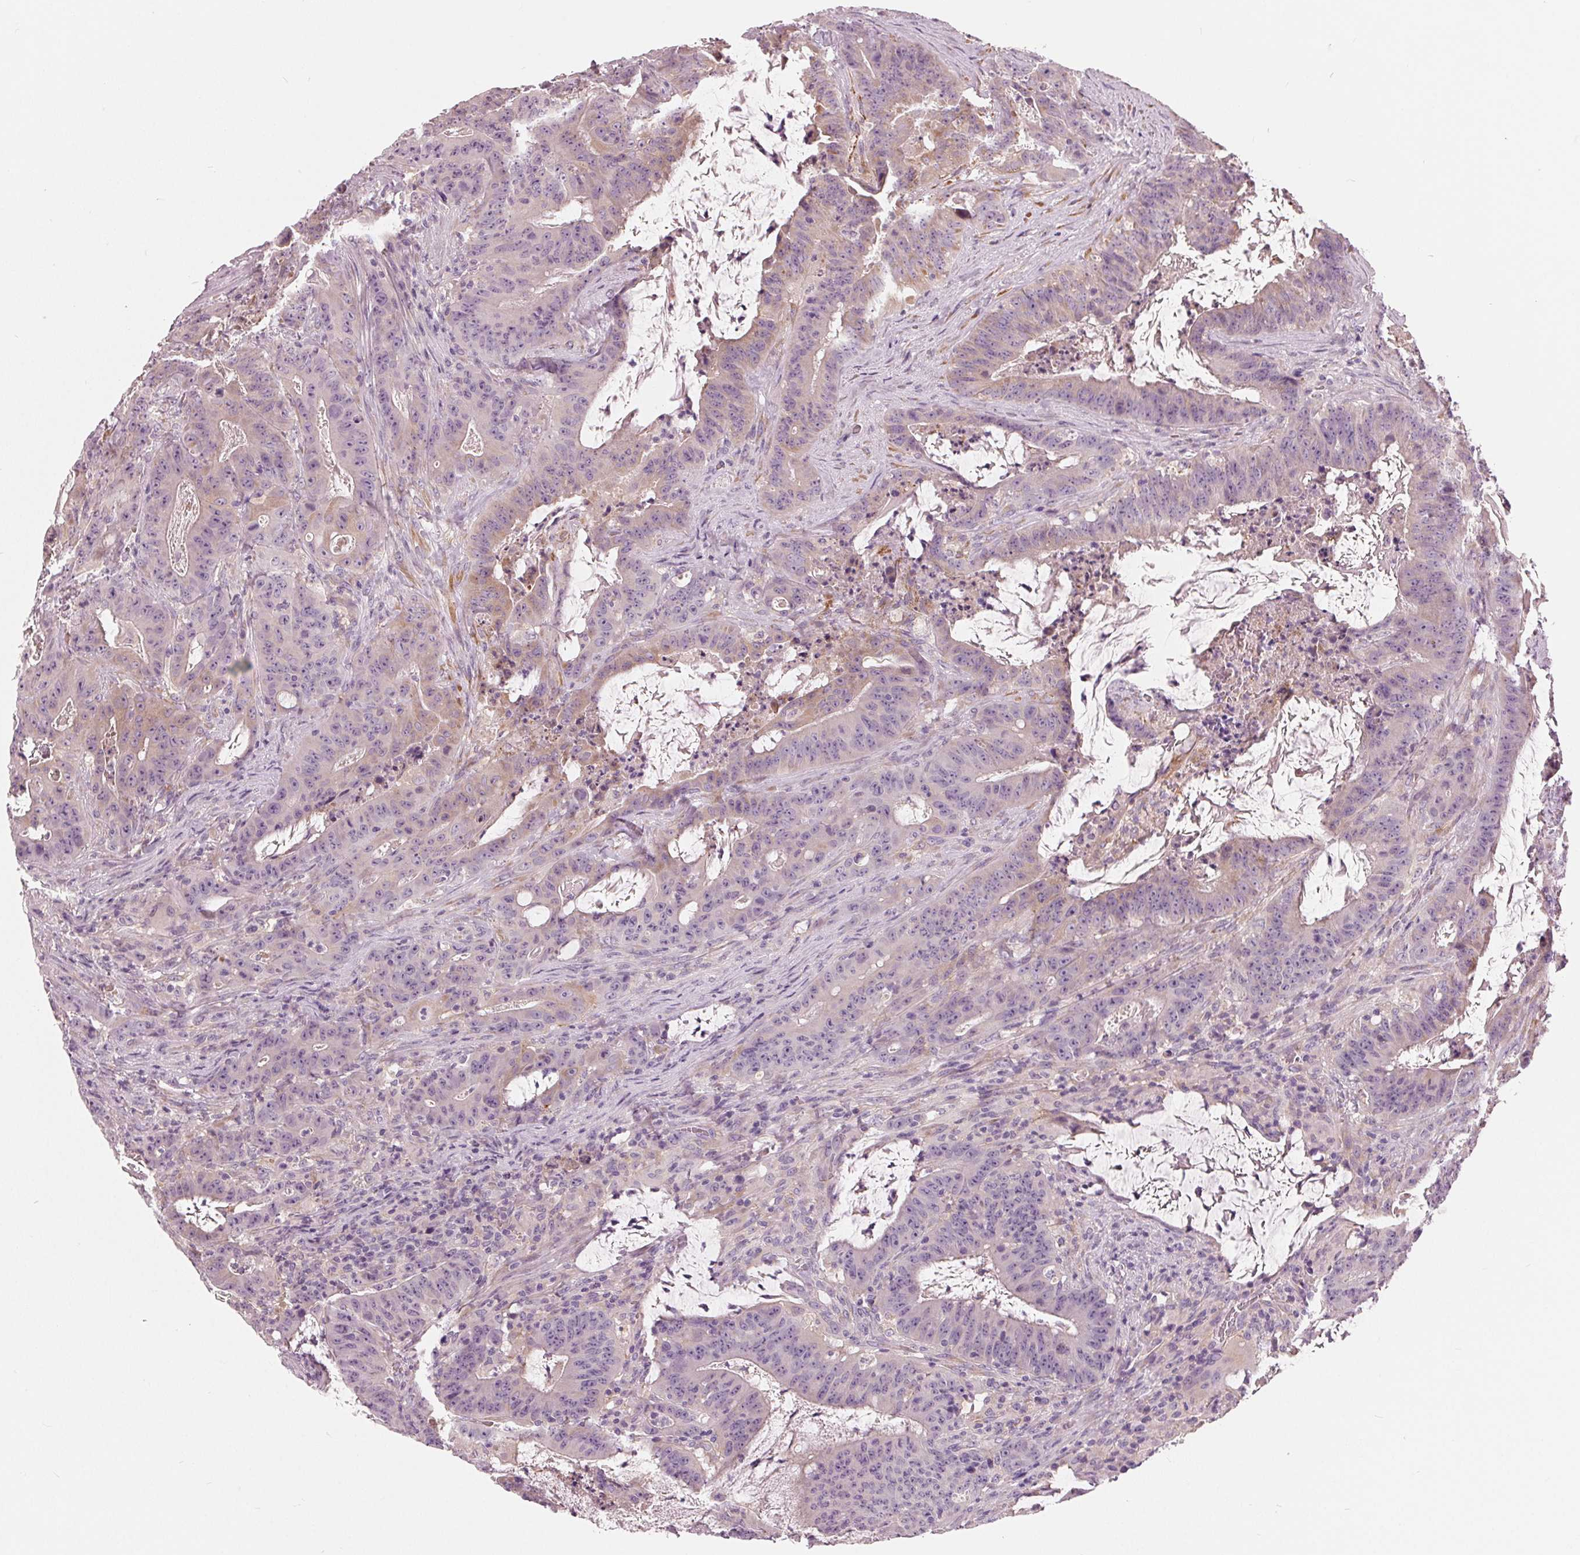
{"staining": {"intensity": "weak", "quantity": "<25%", "location": "cytoplasmic/membranous"}, "tissue": "colorectal cancer", "cell_type": "Tumor cells", "image_type": "cancer", "snomed": [{"axis": "morphology", "description": "Adenocarcinoma, NOS"}, {"axis": "topography", "description": "Colon"}], "caption": "DAB immunohistochemical staining of human colorectal cancer reveals no significant positivity in tumor cells. The staining was performed using DAB to visualize the protein expression in brown, while the nuclei were stained in blue with hematoxylin (Magnification: 20x).", "gene": "LHFPL7", "patient": {"sex": "male", "age": 33}}